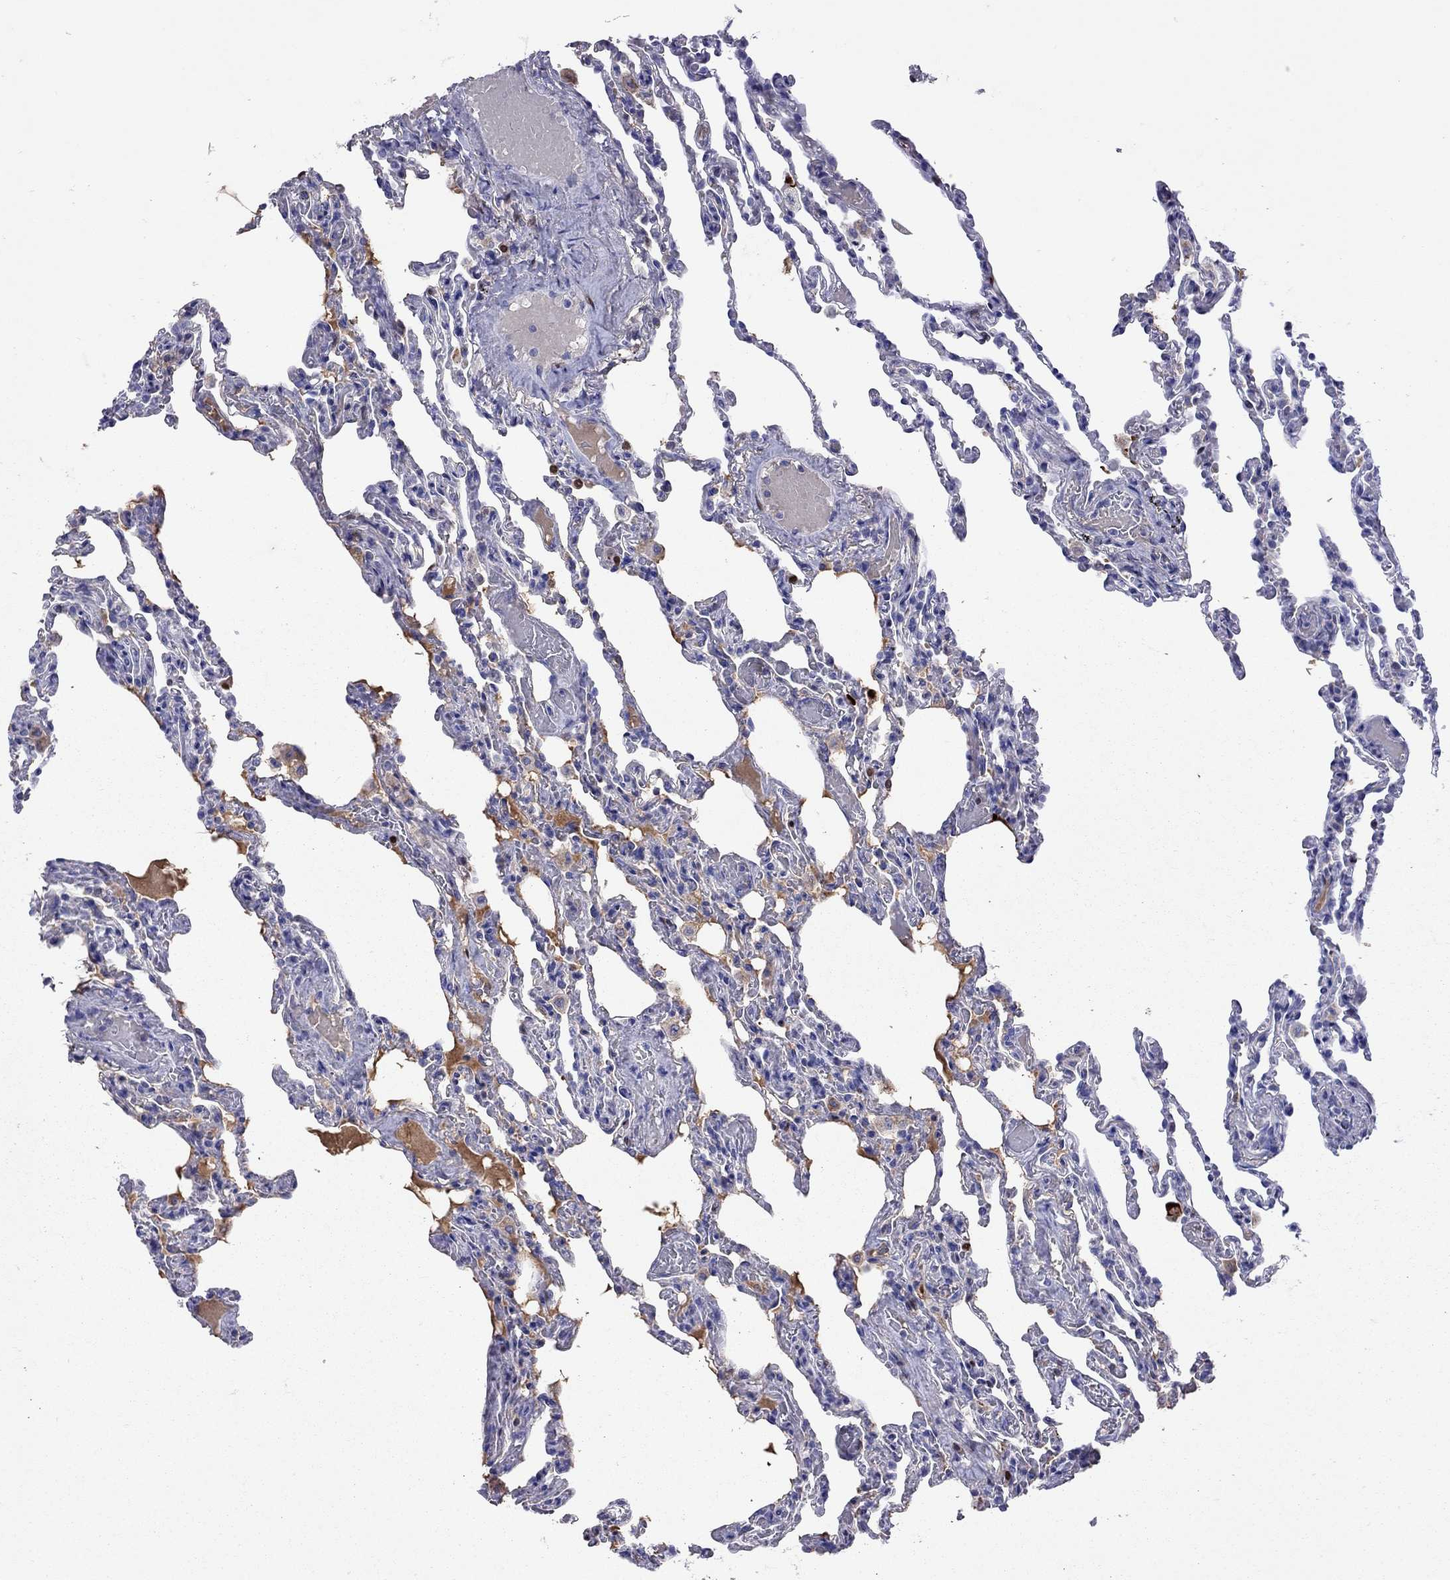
{"staining": {"intensity": "strong", "quantity": "<25%", "location": "nuclear"}, "tissue": "lung", "cell_type": "Alveolar cells", "image_type": "normal", "snomed": [{"axis": "morphology", "description": "Normal tissue, NOS"}, {"axis": "topography", "description": "Lung"}], "caption": "A histopathology image of human lung stained for a protein exhibits strong nuclear brown staining in alveolar cells. The staining was performed using DAB (3,3'-diaminobenzidine), with brown indicating positive protein expression. Nuclei are stained blue with hematoxylin.", "gene": "SERPINA3", "patient": {"sex": "female", "age": 43}}